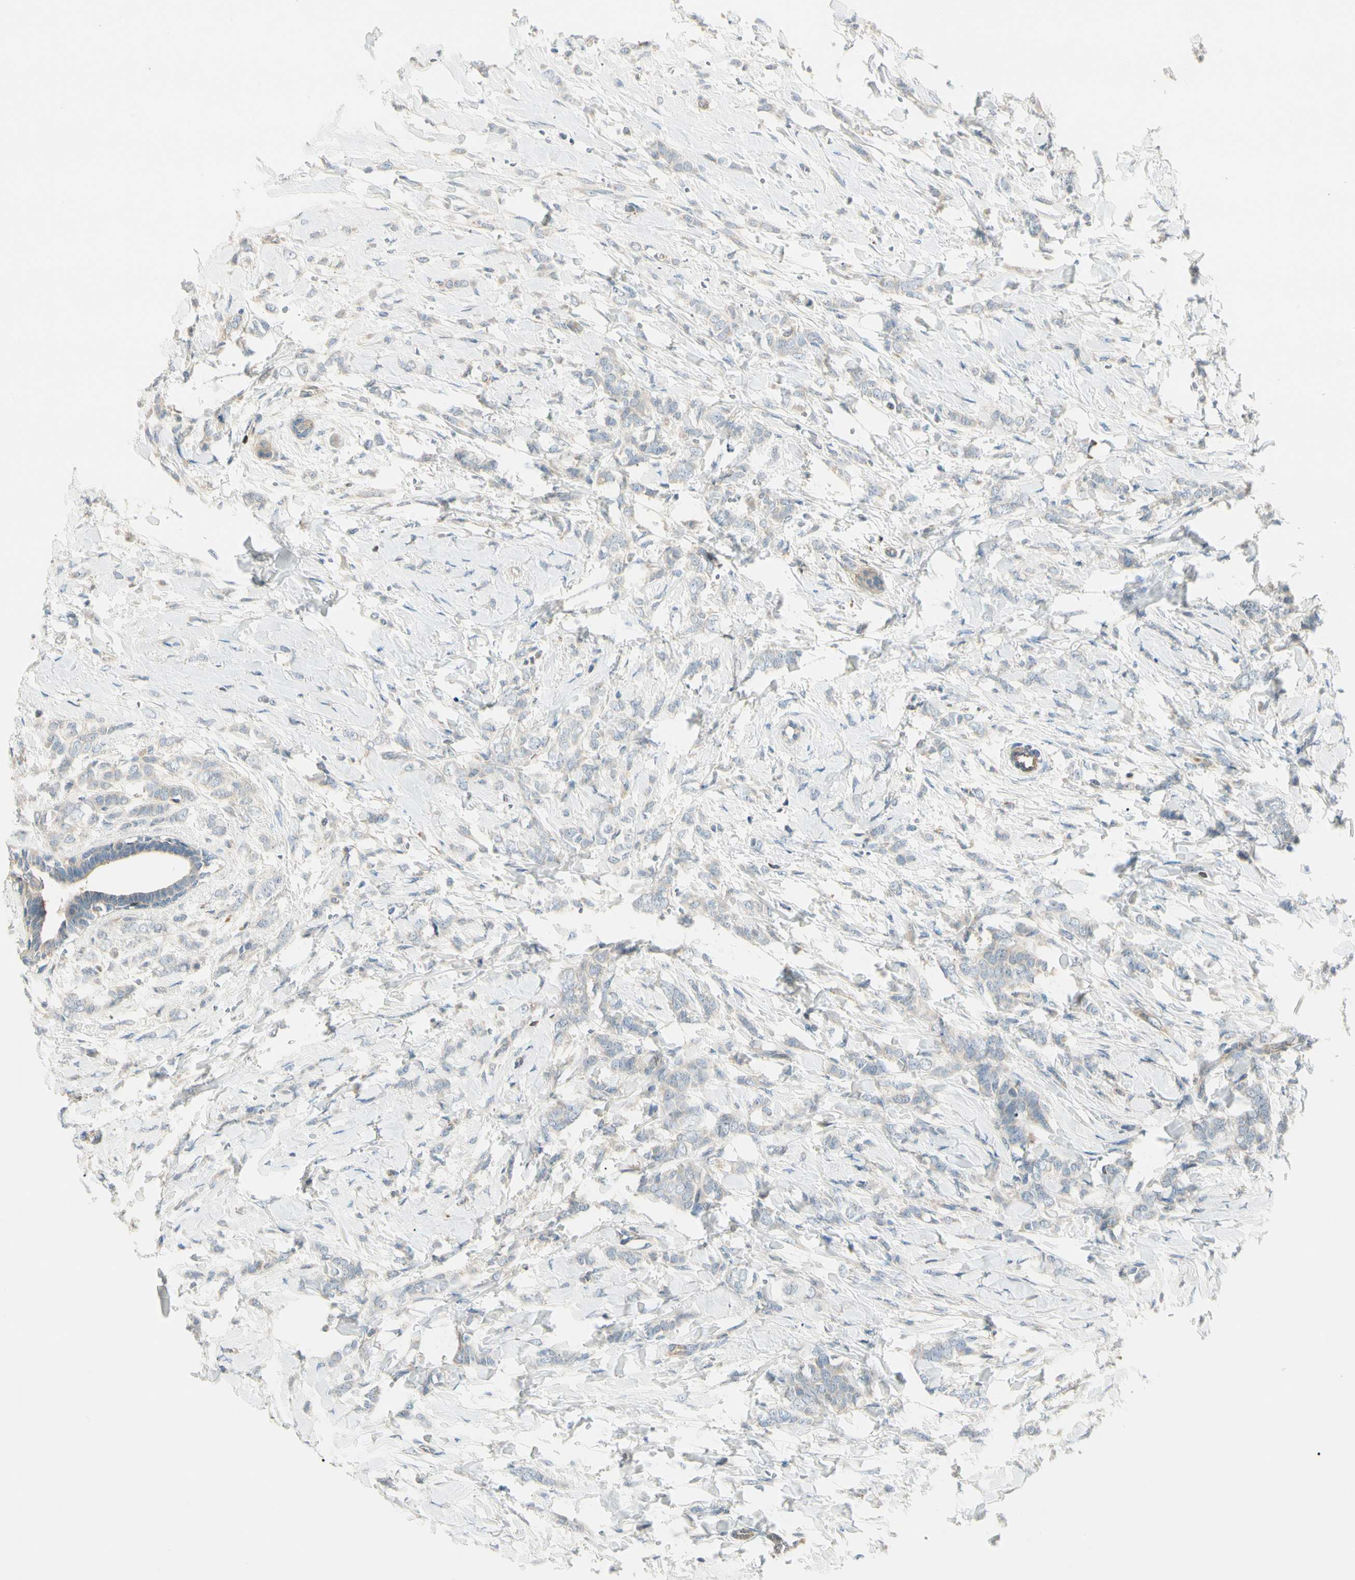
{"staining": {"intensity": "weak", "quantity": ">75%", "location": "cytoplasmic/membranous"}, "tissue": "breast cancer", "cell_type": "Tumor cells", "image_type": "cancer", "snomed": [{"axis": "morphology", "description": "Lobular carcinoma, in situ"}, {"axis": "morphology", "description": "Lobular carcinoma"}, {"axis": "topography", "description": "Breast"}], "caption": "The immunohistochemical stain labels weak cytoplasmic/membranous expression in tumor cells of breast cancer (lobular carcinoma in situ) tissue.", "gene": "CDH6", "patient": {"sex": "female", "age": 41}}